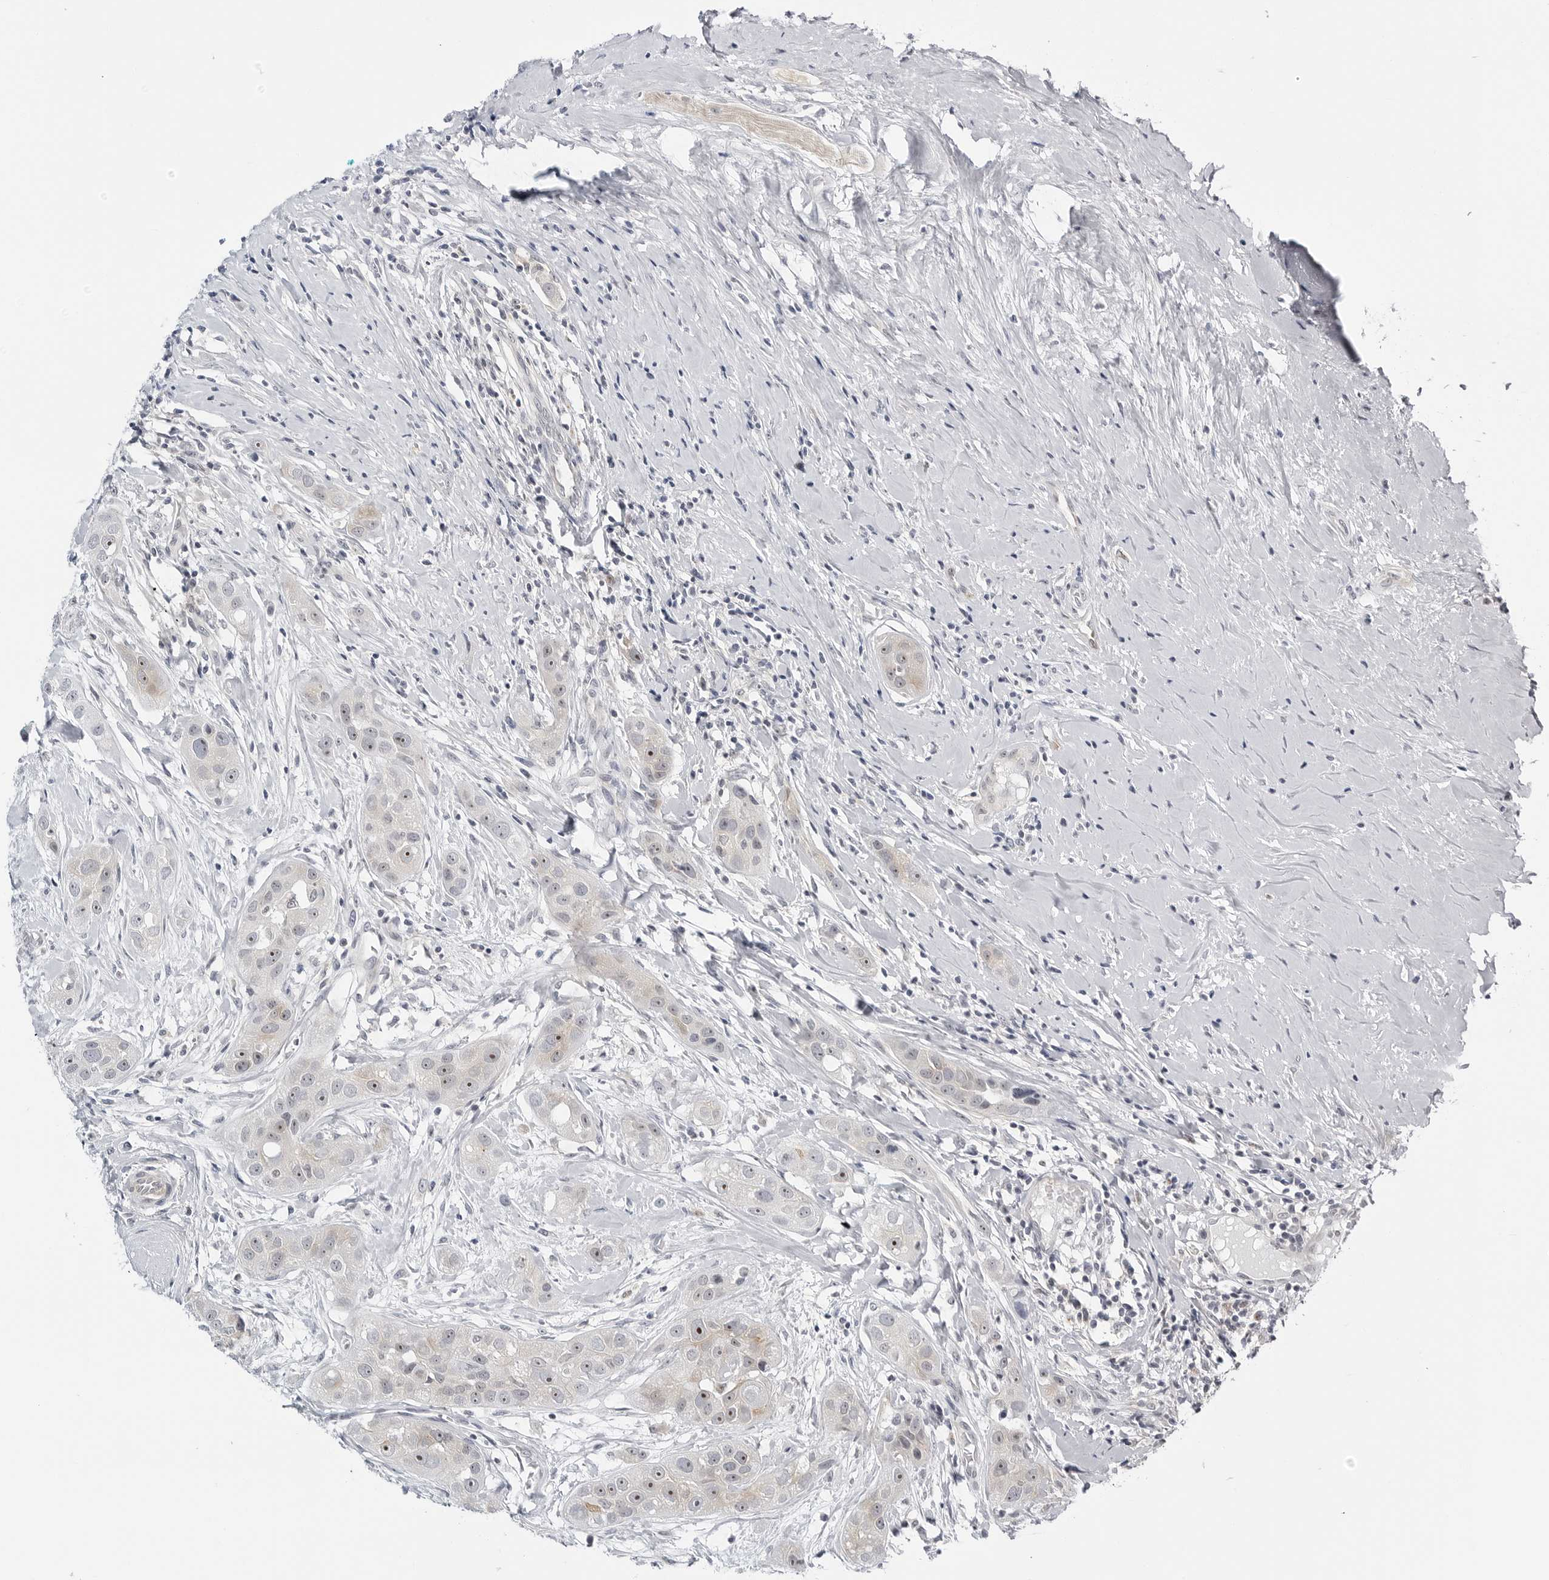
{"staining": {"intensity": "moderate", "quantity": "25%-75%", "location": "cytoplasmic/membranous,nuclear"}, "tissue": "head and neck cancer", "cell_type": "Tumor cells", "image_type": "cancer", "snomed": [{"axis": "morphology", "description": "Normal tissue, NOS"}, {"axis": "morphology", "description": "Squamous cell carcinoma, NOS"}, {"axis": "topography", "description": "Skeletal muscle"}, {"axis": "topography", "description": "Head-Neck"}], "caption": "A high-resolution micrograph shows immunohistochemistry staining of head and neck squamous cell carcinoma, which reveals moderate cytoplasmic/membranous and nuclear expression in approximately 25%-75% of tumor cells.", "gene": "MAP2K5", "patient": {"sex": "male", "age": 51}}